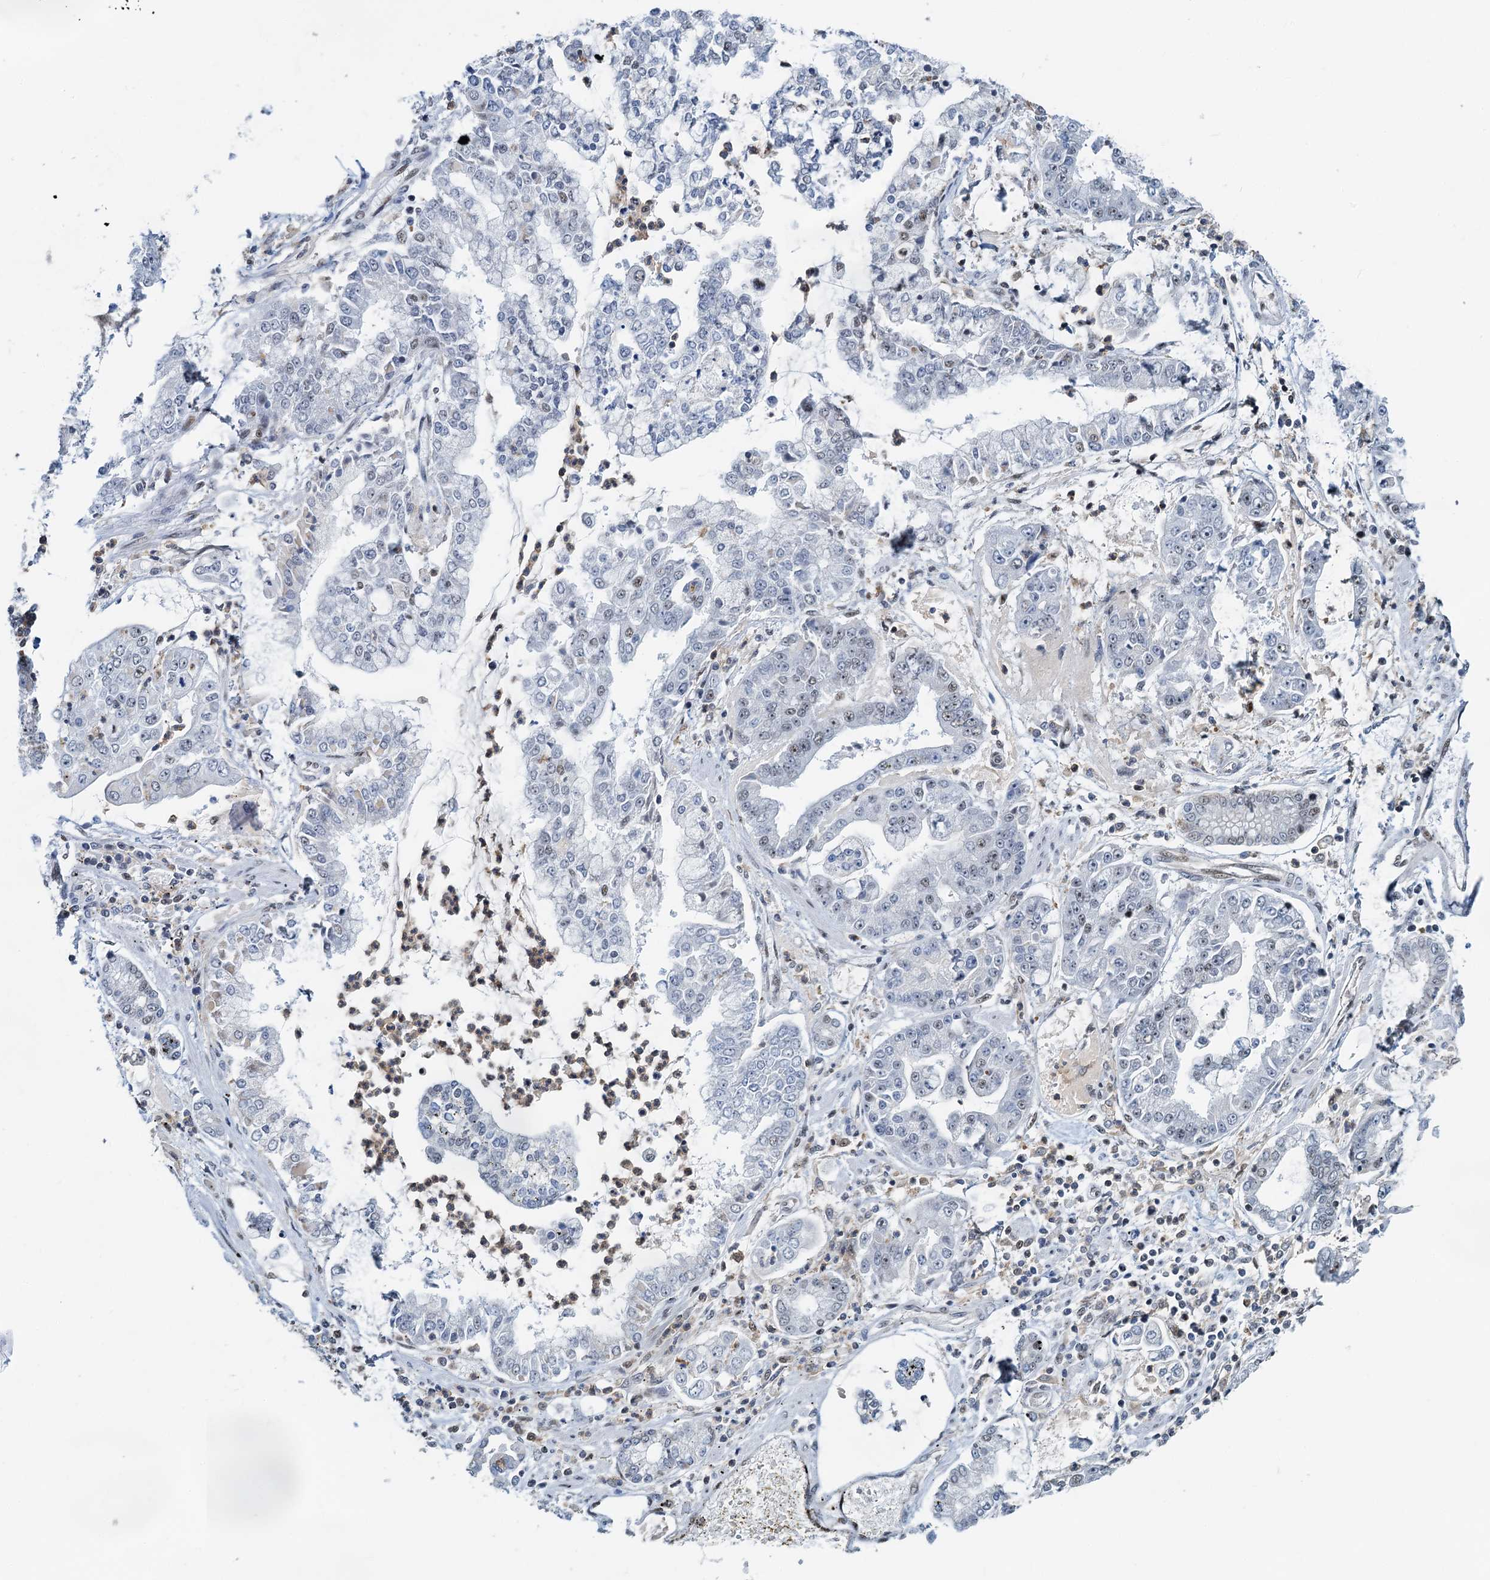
{"staining": {"intensity": "moderate", "quantity": "<25%", "location": "nuclear"}, "tissue": "stomach cancer", "cell_type": "Tumor cells", "image_type": "cancer", "snomed": [{"axis": "morphology", "description": "Adenocarcinoma, NOS"}, {"axis": "topography", "description": "Stomach"}], "caption": "Approximately <25% of tumor cells in adenocarcinoma (stomach) display moderate nuclear protein staining as visualized by brown immunohistochemical staining.", "gene": "RBM26", "patient": {"sex": "male", "age": 76}}